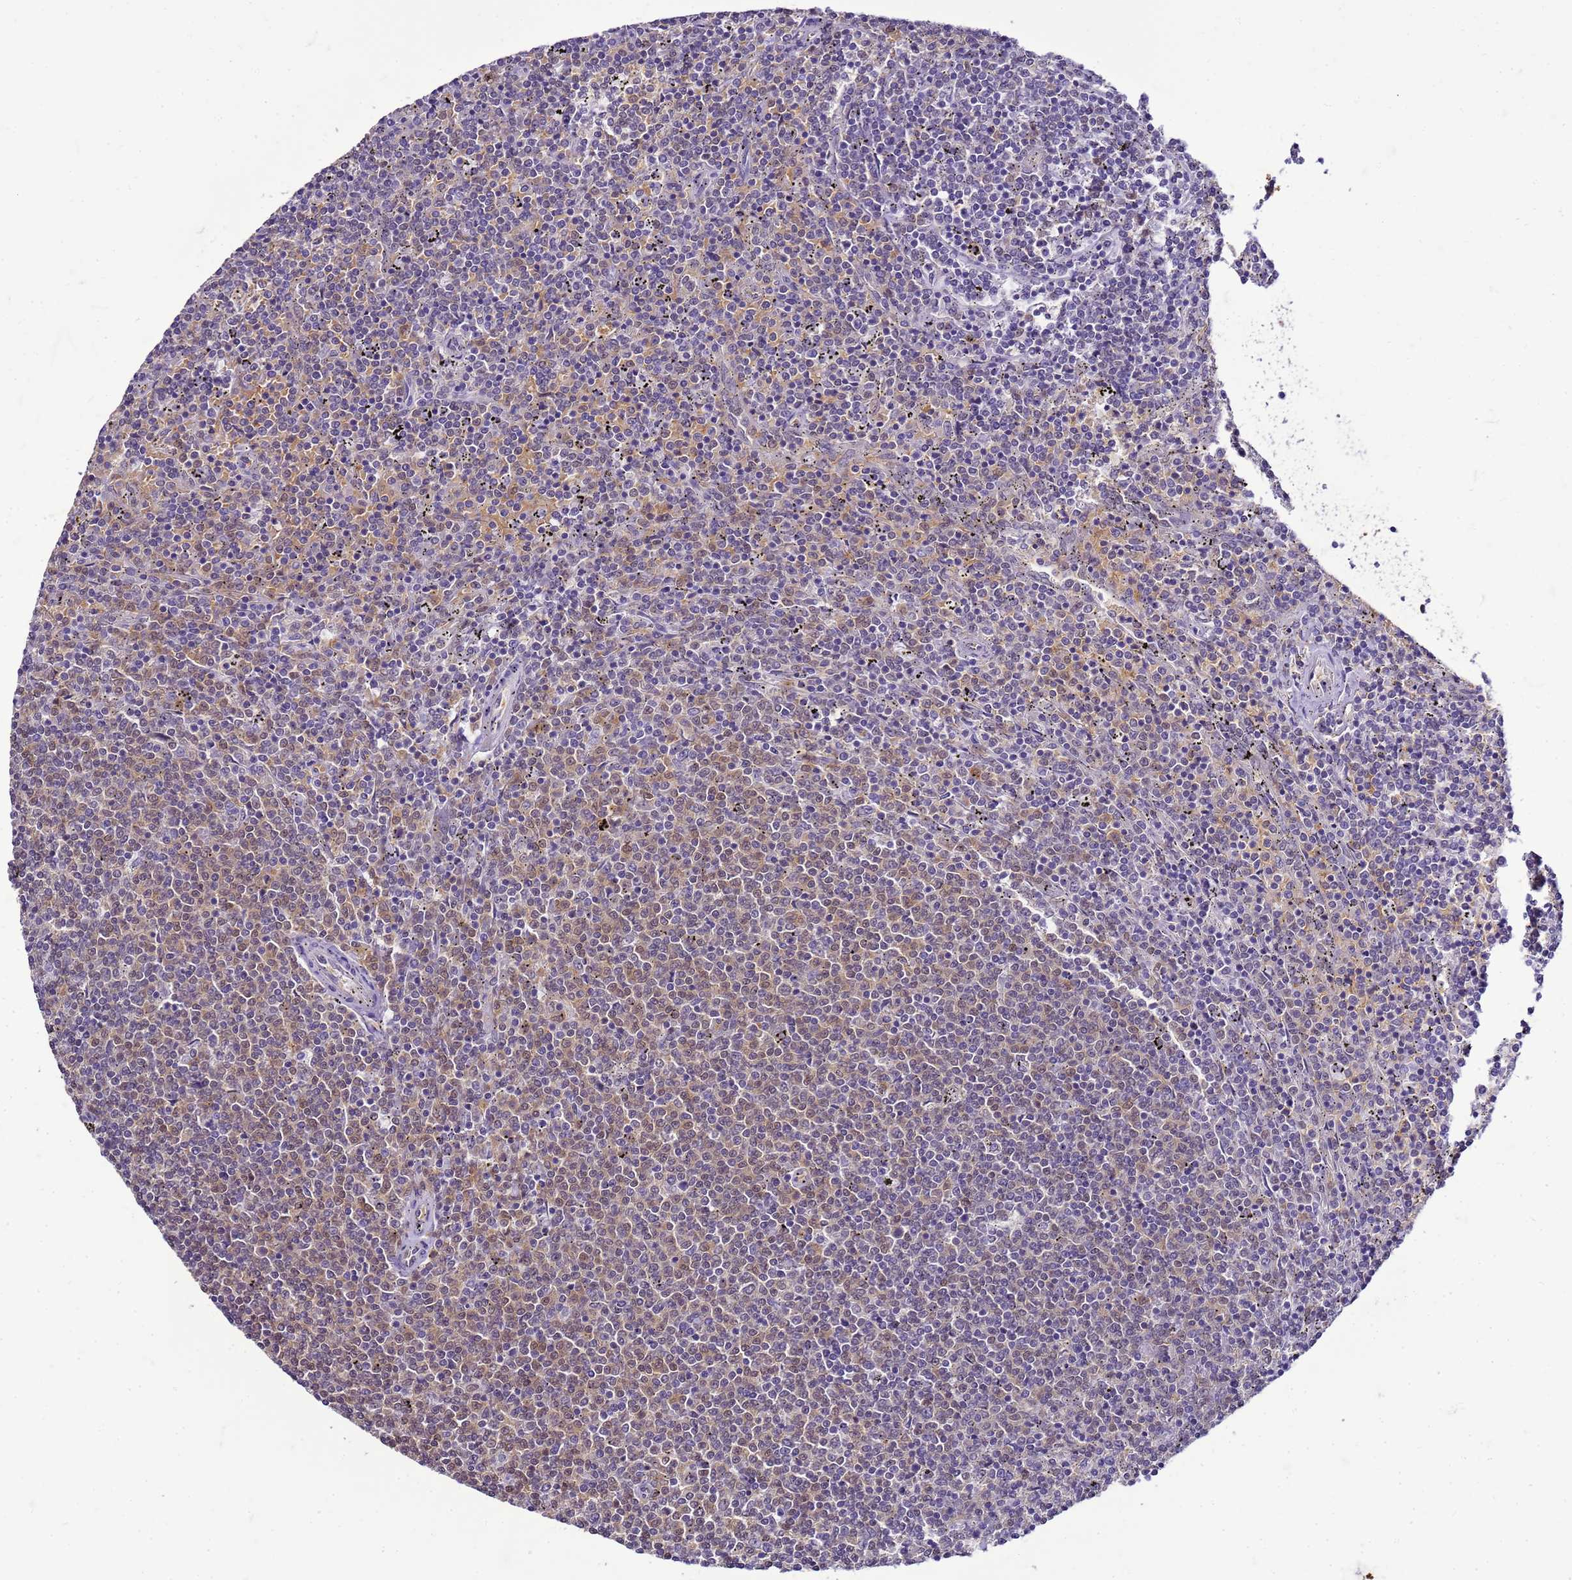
{"staining": {"intensity": "moderate", "quantity": "25%-75%", "location": "cytoplasmic/membranous"}, "tissue": "lymphoma", "cell_type": "Tumor cells", "image_type": "cancer", "snomed": [{"axis": "morphology", "description": "Malignant lymphoma, non-Hodgkin's type, Low grade"}, {"axis": "topography", "description": "Spleen"}], "caption": "IHC photomicrograph of low-grade malignant lymphoma, non-Hodgkin's type stained for a protein (brown), which reveals medium levels of moderate cytoplasmic/membranous positivity in approximately 25%-75% of tumor cells.", "gene": "DDI2", "patient": {"sex": "female", "age": 50}}